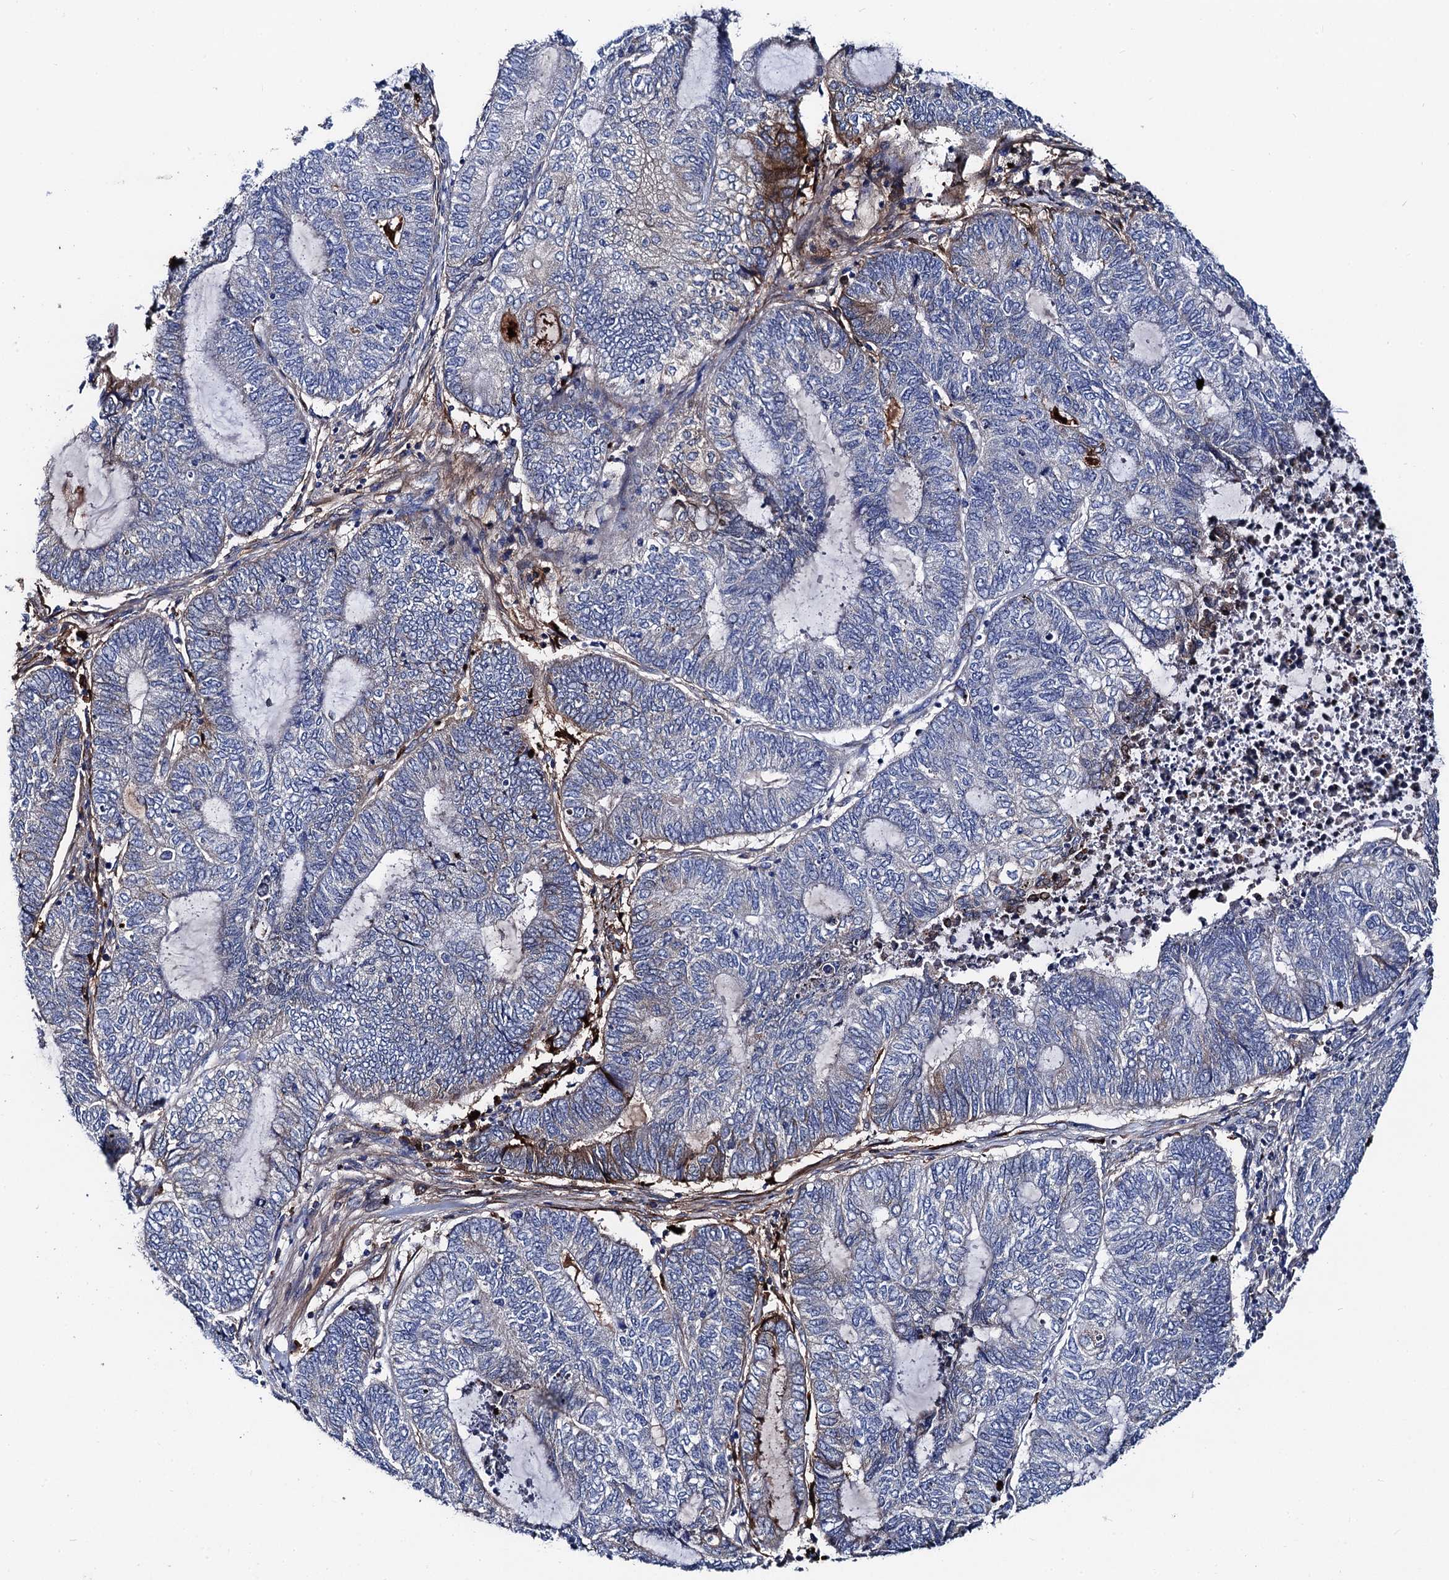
{"staining": {"intensity": "negative", "quantity": "none", "location": "none"}, "tissue": "endometrial cancer", "cell_type": "Tumor cells", "image_type": "cancer", "snomed": [{"axis": "morphology", "description": "Adenocarcinoma, NOS"}, {"axis": "topography", "description": "Uterus"}, {"axis": "topography", "description": "Endometrium"}], "caption": "This is an IHC image of endometrial cancer. There is no staining in tumor cells.", "gene": "FREM3", "patient": {"sex": "female", "age": 70}}